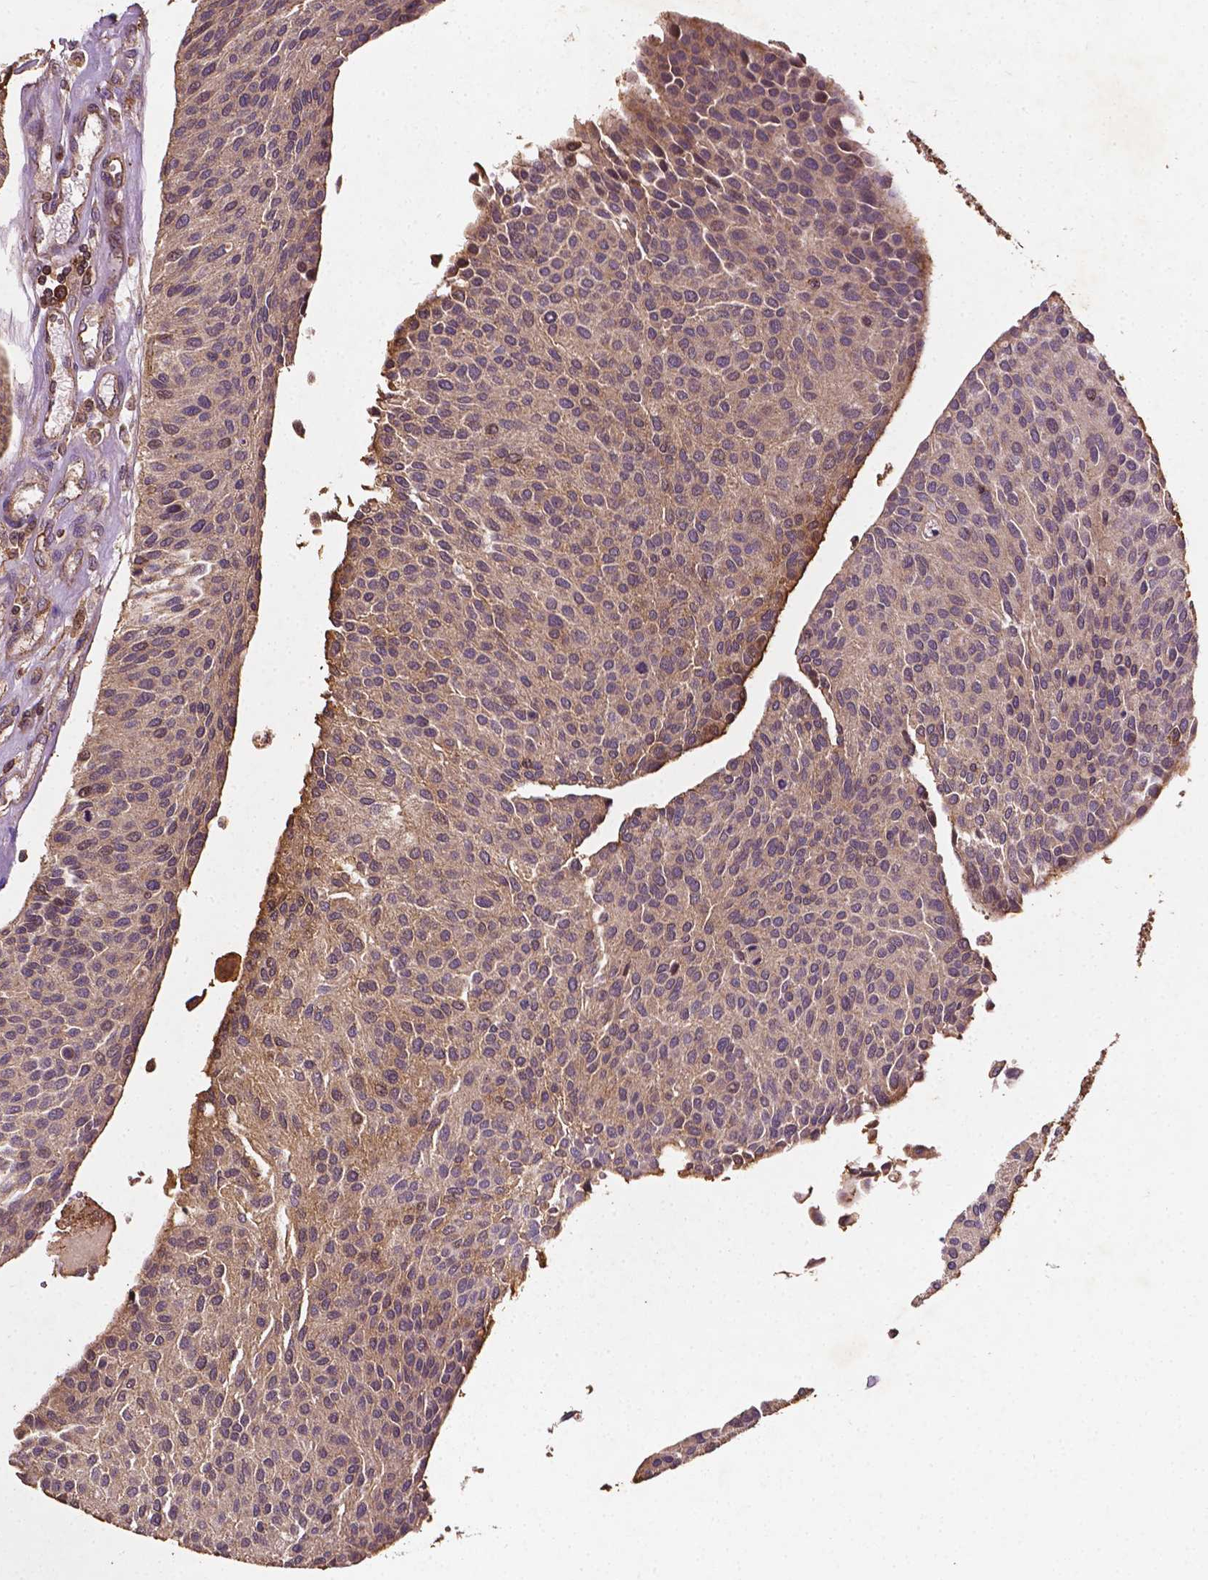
{"staining": {"intensity": "moderate", "quantity": "25%-75%", "location": "cytoplasmic/membranous"}, "tissue": "urothelial cancer", "cell_type": "Tumor cells", "image_type": "cancer", "snomed": [{"axis": "morphology", "description": "Urothelial carcinoma, NOS"}, {"axis": "topography", "description": "Urinary bladder"}], "caption": "Tumor cells display medium levels of moderate cytoplasmic/membranous staining in approximately 25%-75% of cells in human urothelial cancer.", "gene": "ZMYND19", "patient": {"sex": "male", "age": 55}}